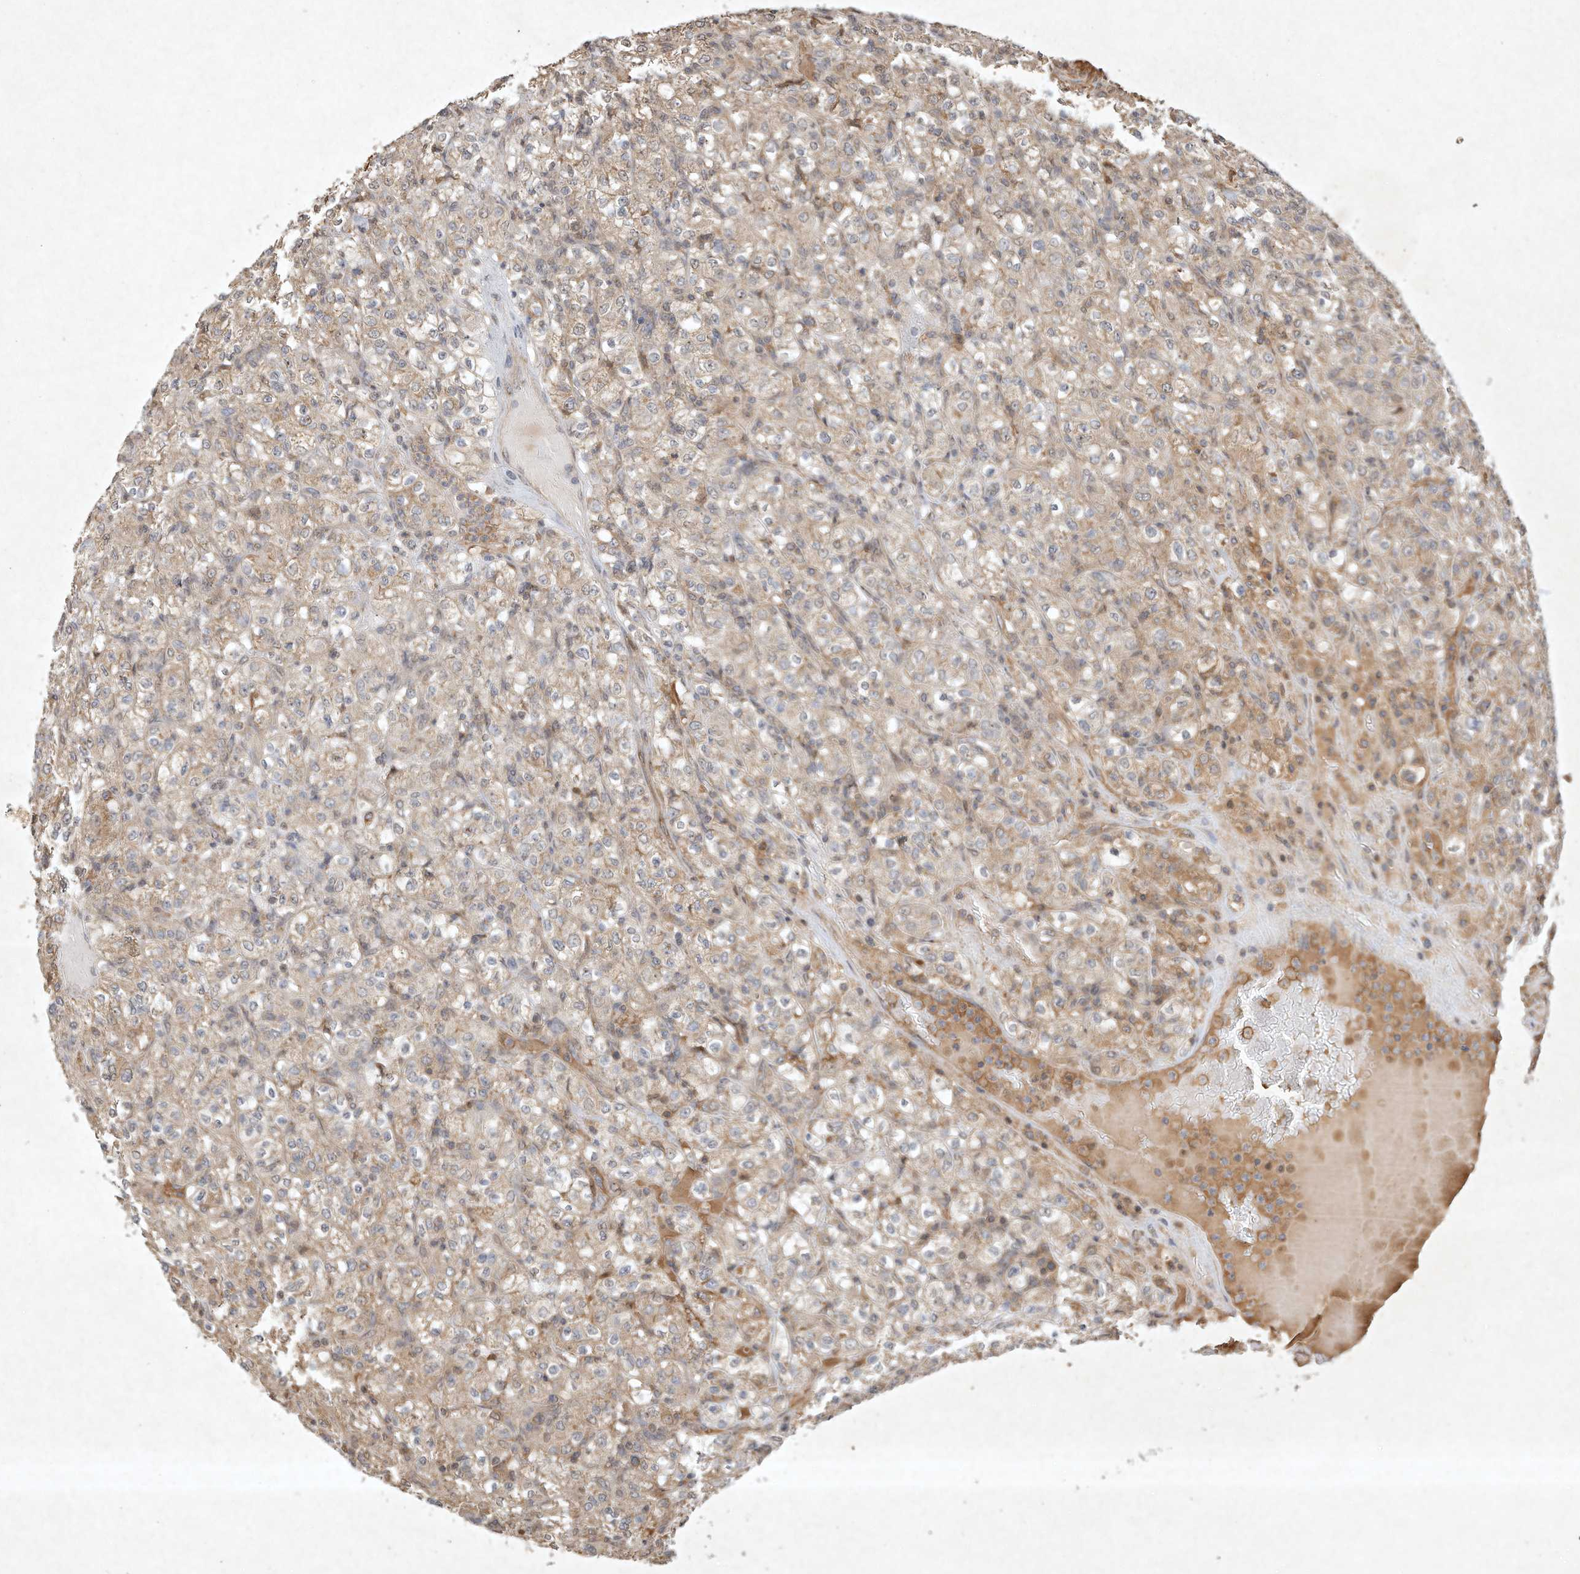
{"staining": {"intensity": "weak", "quantity": ">75%", "location": "cytoplasmic/membranous"}, "tissue": "renal cancer", "cell_type": "Tumor cells", "image_type": "cancer", "snomed": [{"axis": "morphology", "description": "Normal tissue, NOS"}, {"axis": "morphology", "description": "Adenocarcinoma, NOS"}, {"axis": "topography", "description": "Kidney"}], "caption": "A brown stain highlights weak cytoplasmic/membranous staining of a protein in human adenocarcinoma (renal) tumor cells.", "gene": "BTRC", "patient": {"sex": "female", "age": 72}}